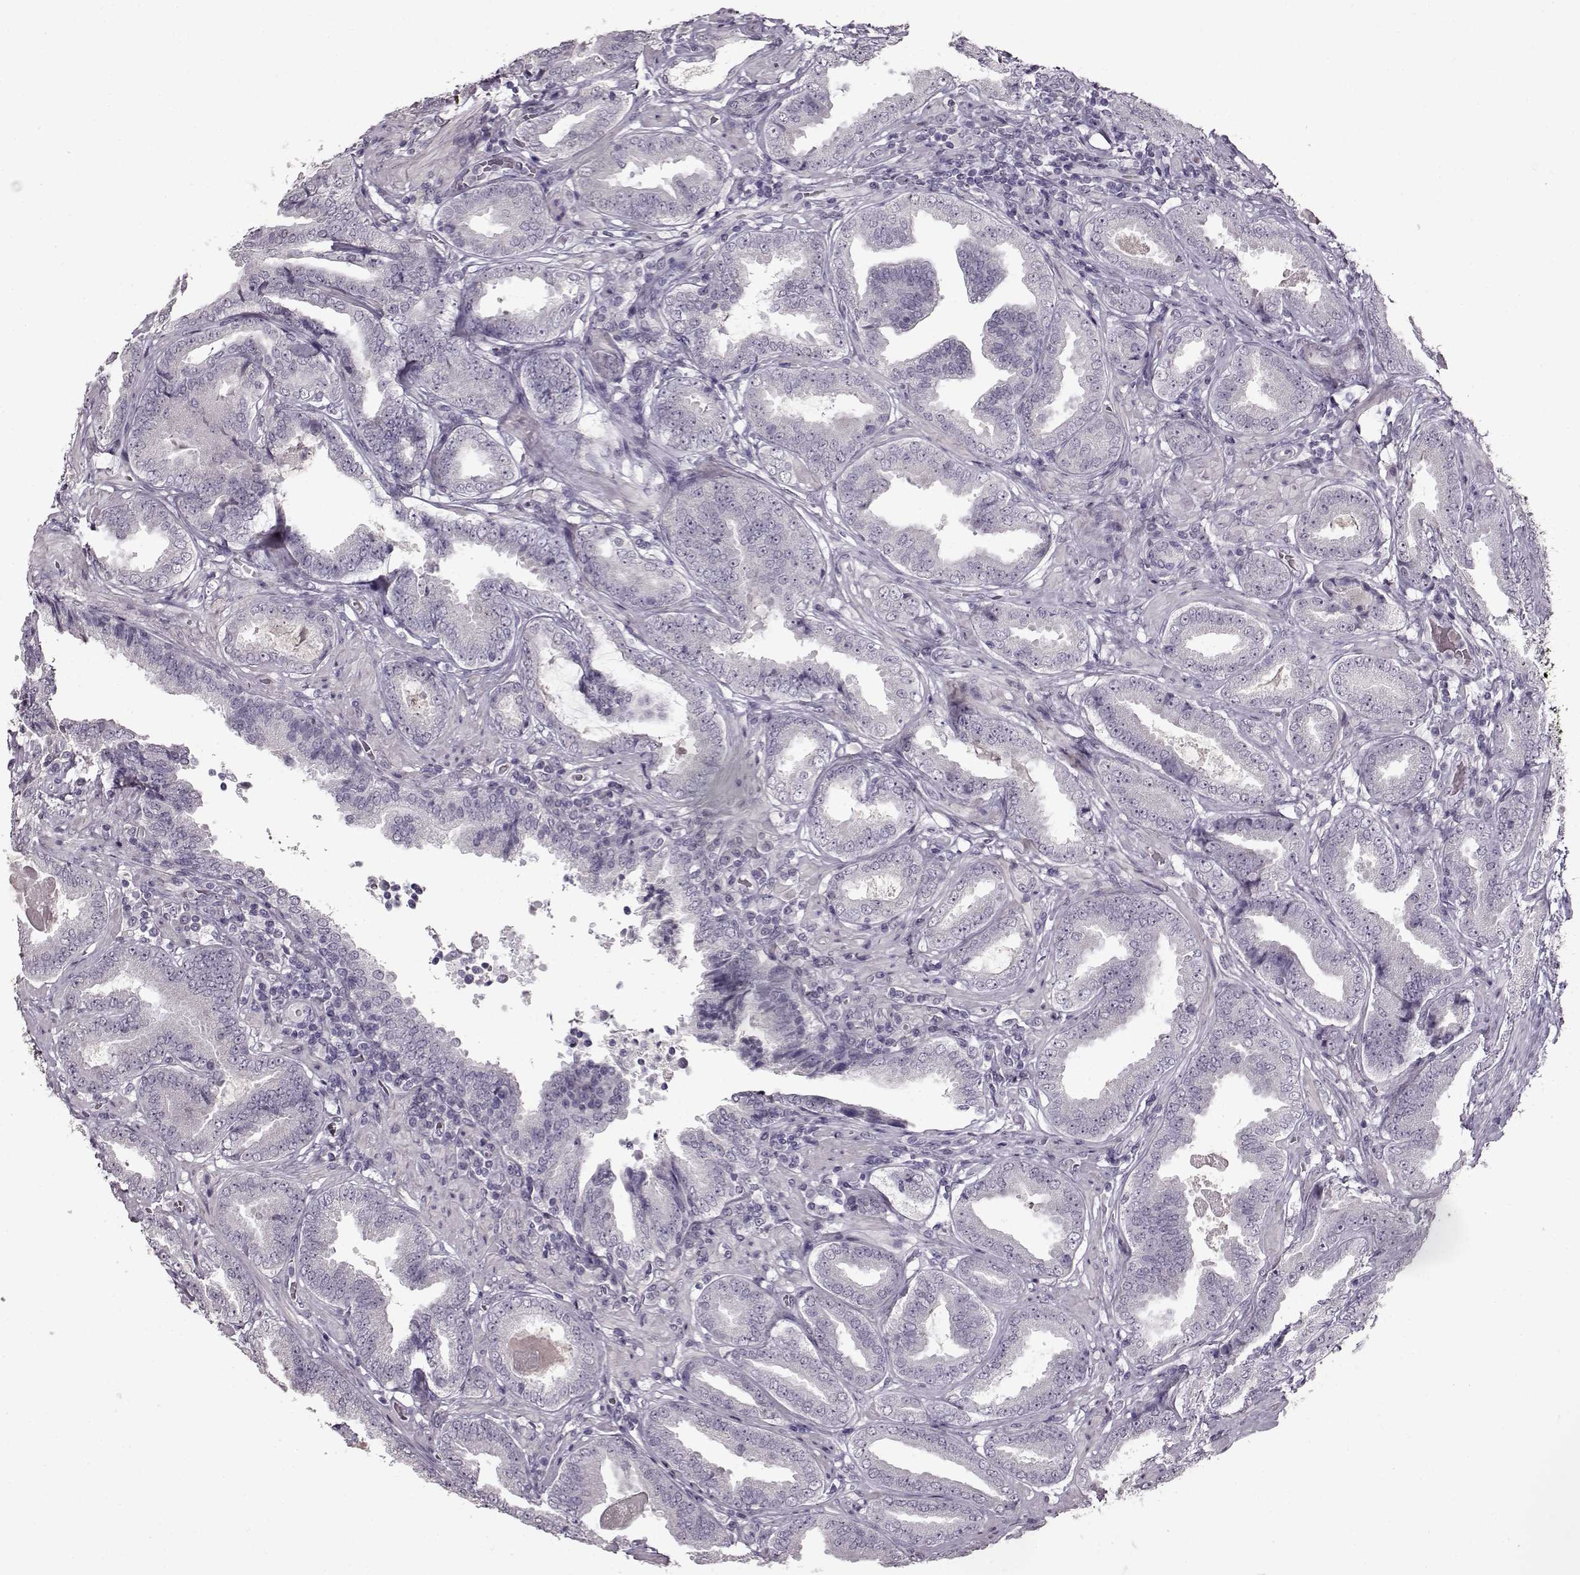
{"staining": {"intensity": "negative", "quantity": "none", "location": "none"}, "tissue": "prostate cancer", "cell_type": "Tumor cells", "image_type": "cancer", "snomed": [{"axis": "morphology", "description": "Adenocarcinoma, NOS"}, {"axis": "topography", "description": "Prostate"}], "caption": "Tumor cells are negative for brown protein staining in prostate adenocarcinoma. The staining was performed using DAB (3,3'-diaminobenzidine) to visualize the protein expression in brown, while the nuclei were stained in blue with hematoxylin (Magnification: 20x).", "gene": "FSHB", "patient": {"sex": "male", "age": 64}}